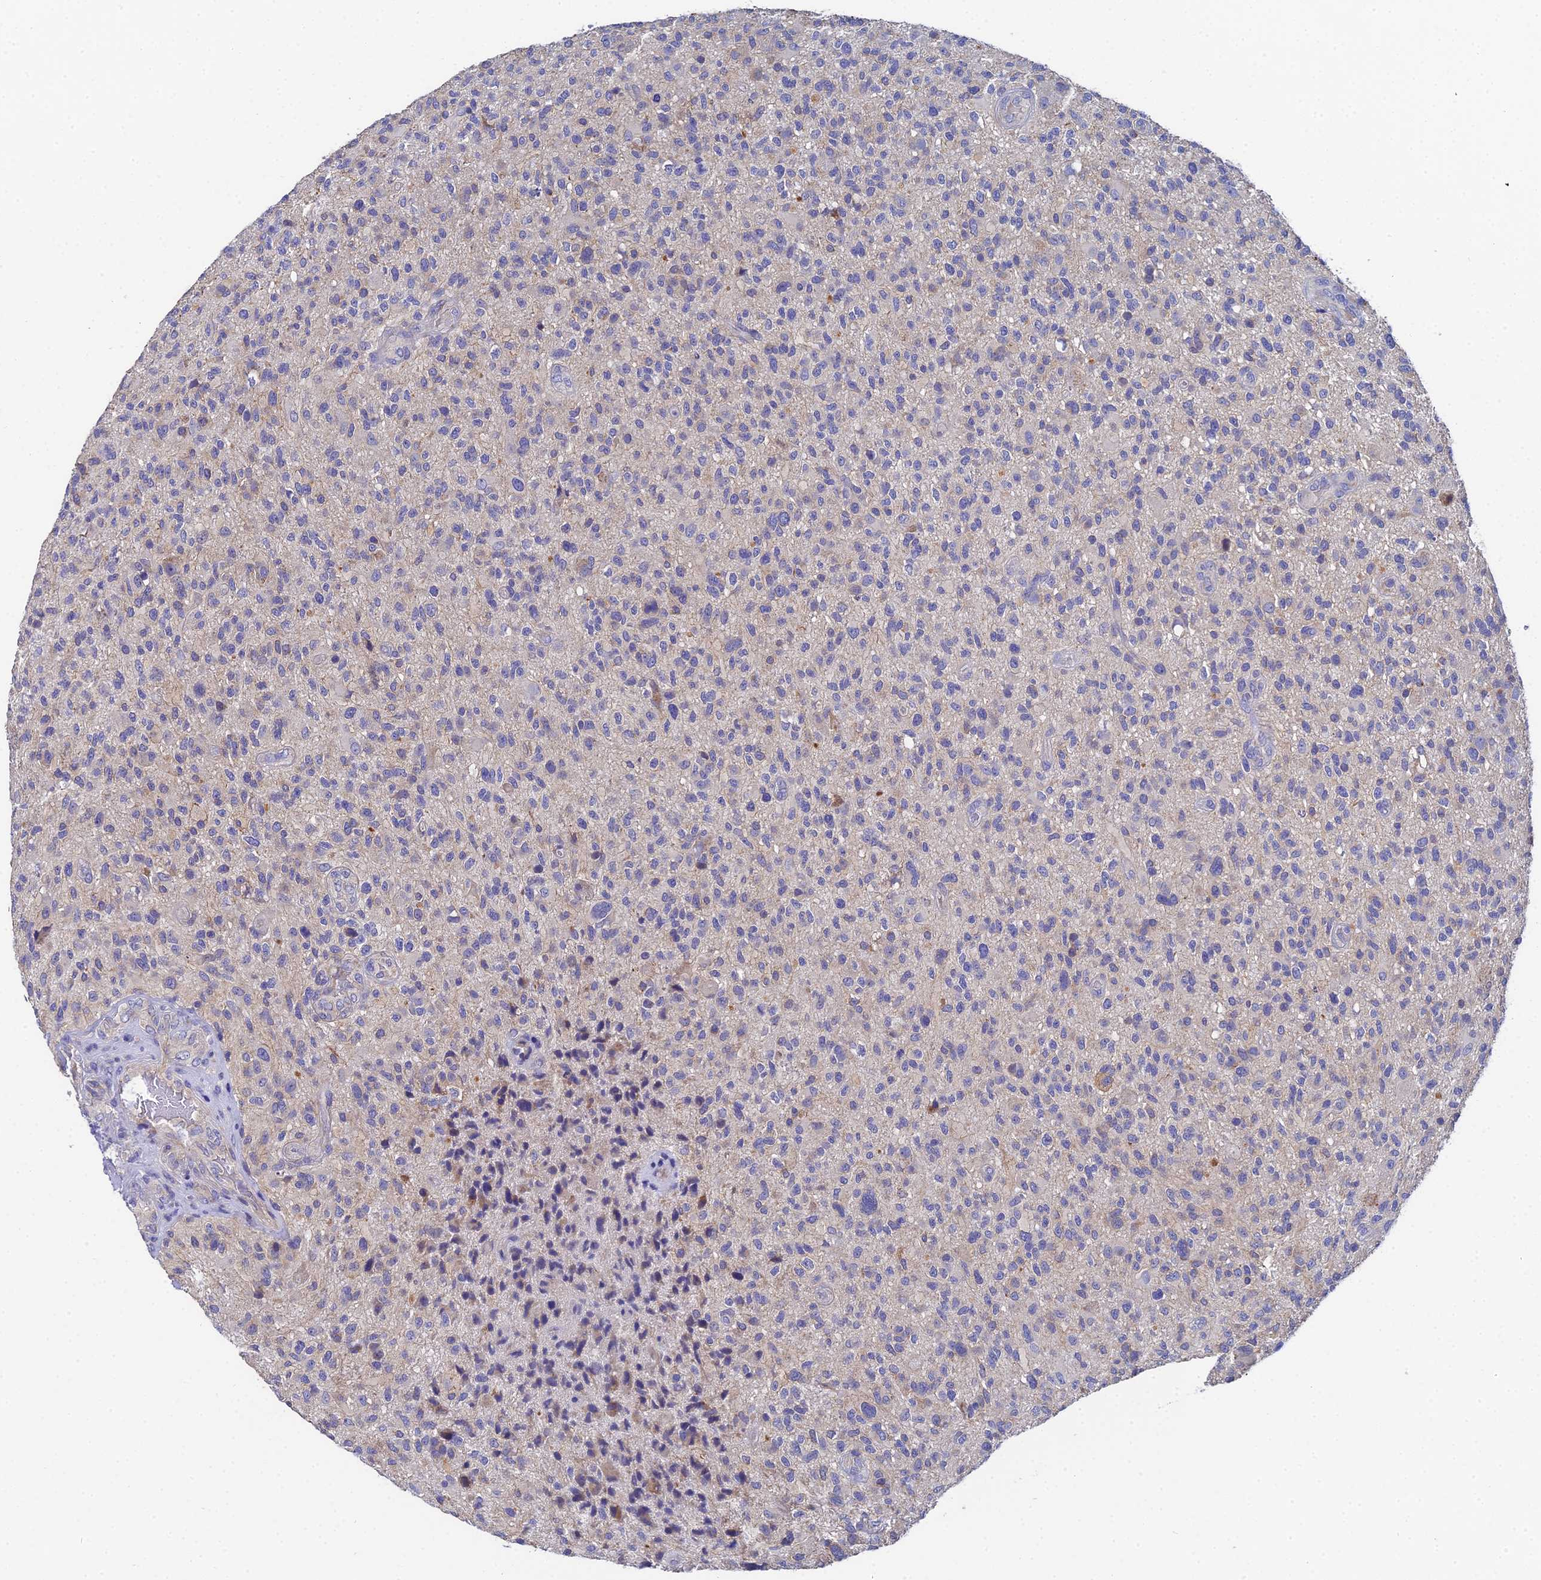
{"staining": {"intensity": "negative", "quantity": "none", "location": "none"}, "tissue": "glioma", "cell_type": "Tumor cells", "image_type": "cancer", "snomed": [{"axis": "morphology", "description": "Glioma, malignant, High grade"}, {"axis": "topography", "description": "Brain"}], "caption": "Tumor cells show no significant positivity in glioma.", "gene": "UBE2L3", "patient": {"sex": "male", "age": 47}}